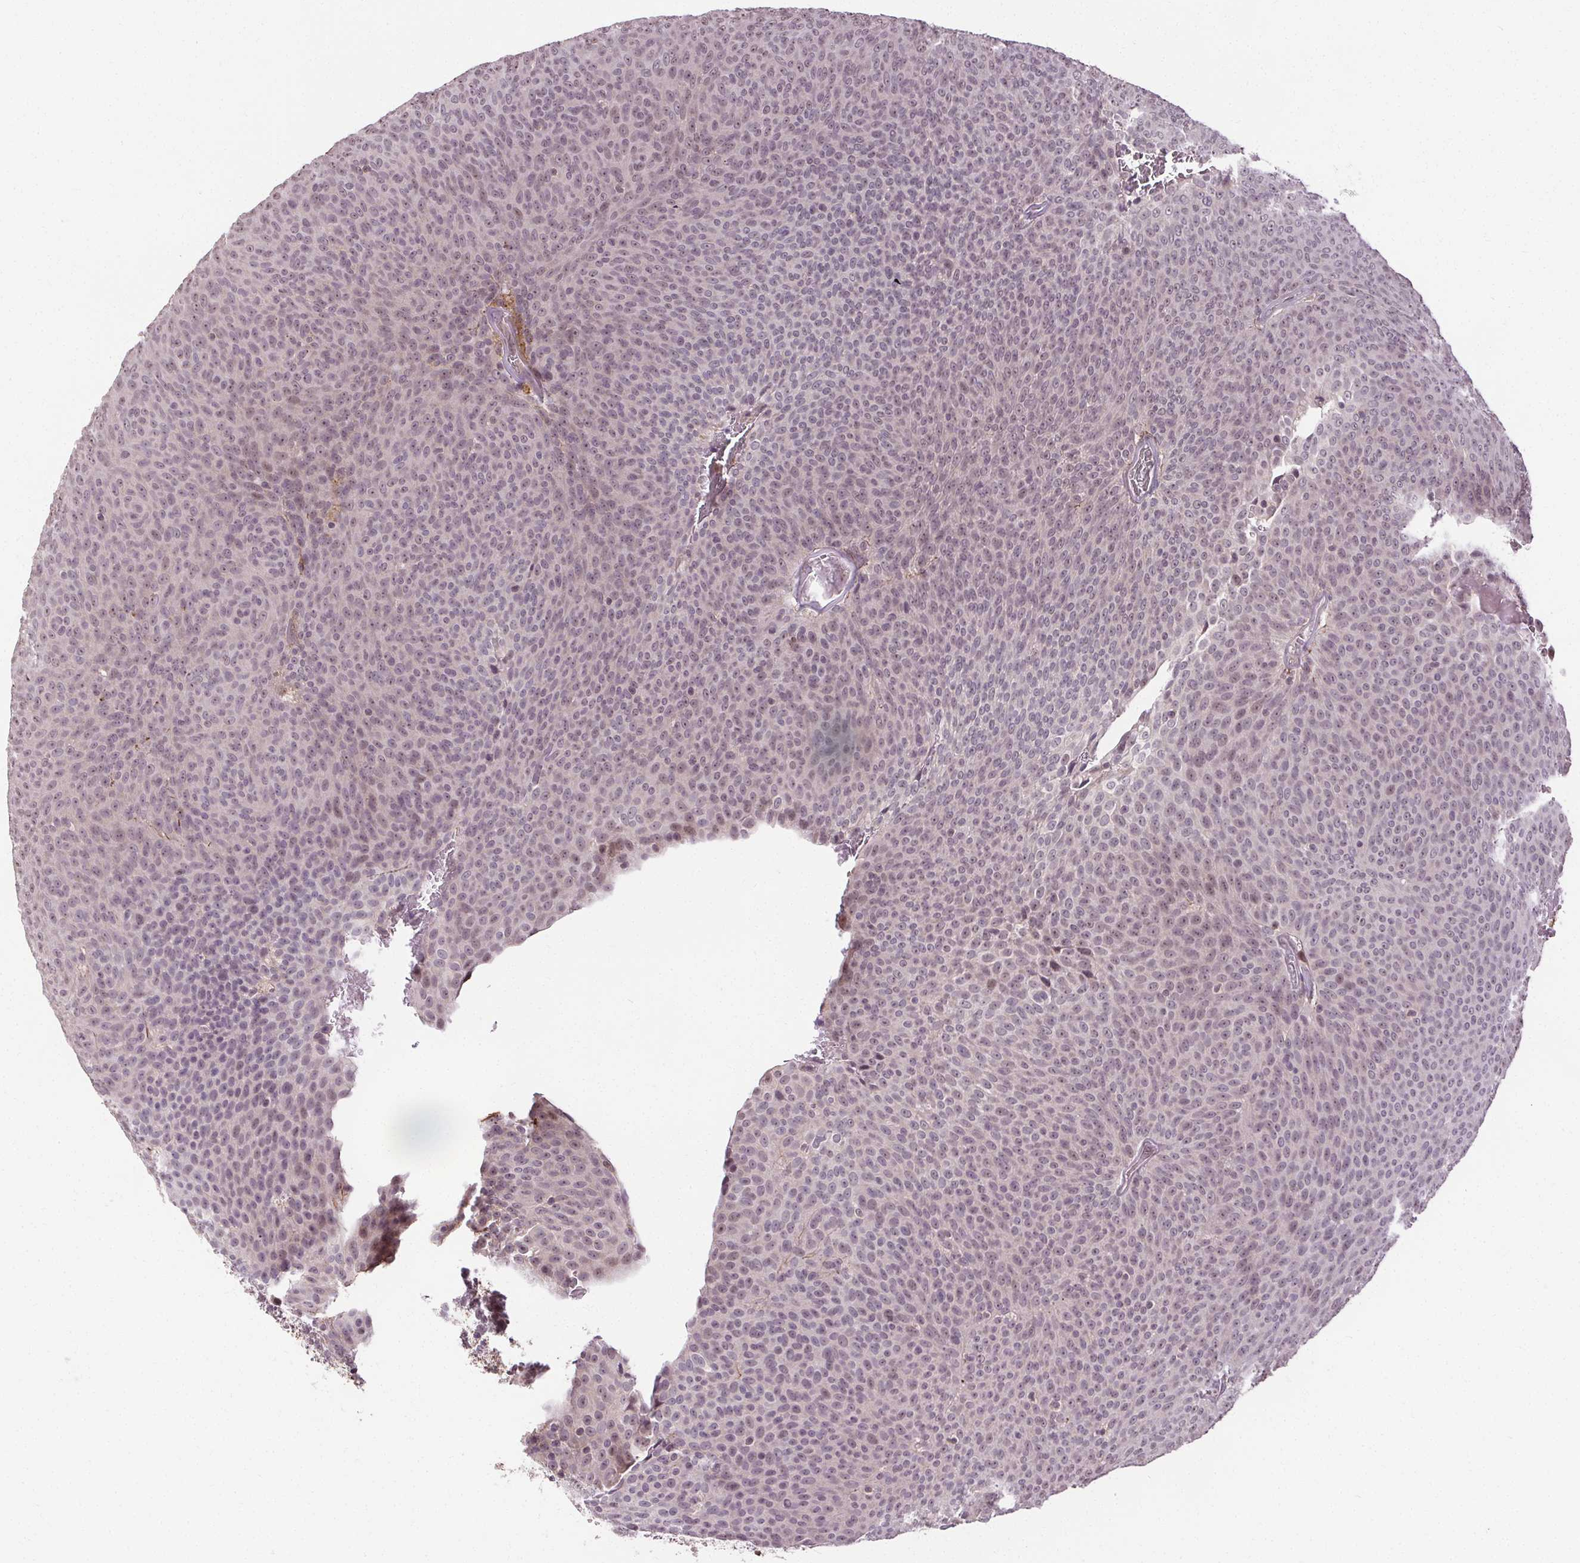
{"staining": {"intensity": "negative", "quantity": "none", "location": "none"}, "tissue": "urothelial cancer", "cell_type": "Tumor cells", "image_type": "cancer", "snomed": [{"axis": "morphology", "description": "Urothelial carcinoma, Low grade"}, {"axis": "topography", "description": "Urinary bladder"}], "caption": "Immunohistochemistry photomicrograph of neoplastic tissue: urothelial cancer stained with DAB exhibits no significant protein staining in tumor cells.", "gene": "KIAA0232", "patient": {"sex": "male", "age": 77}}